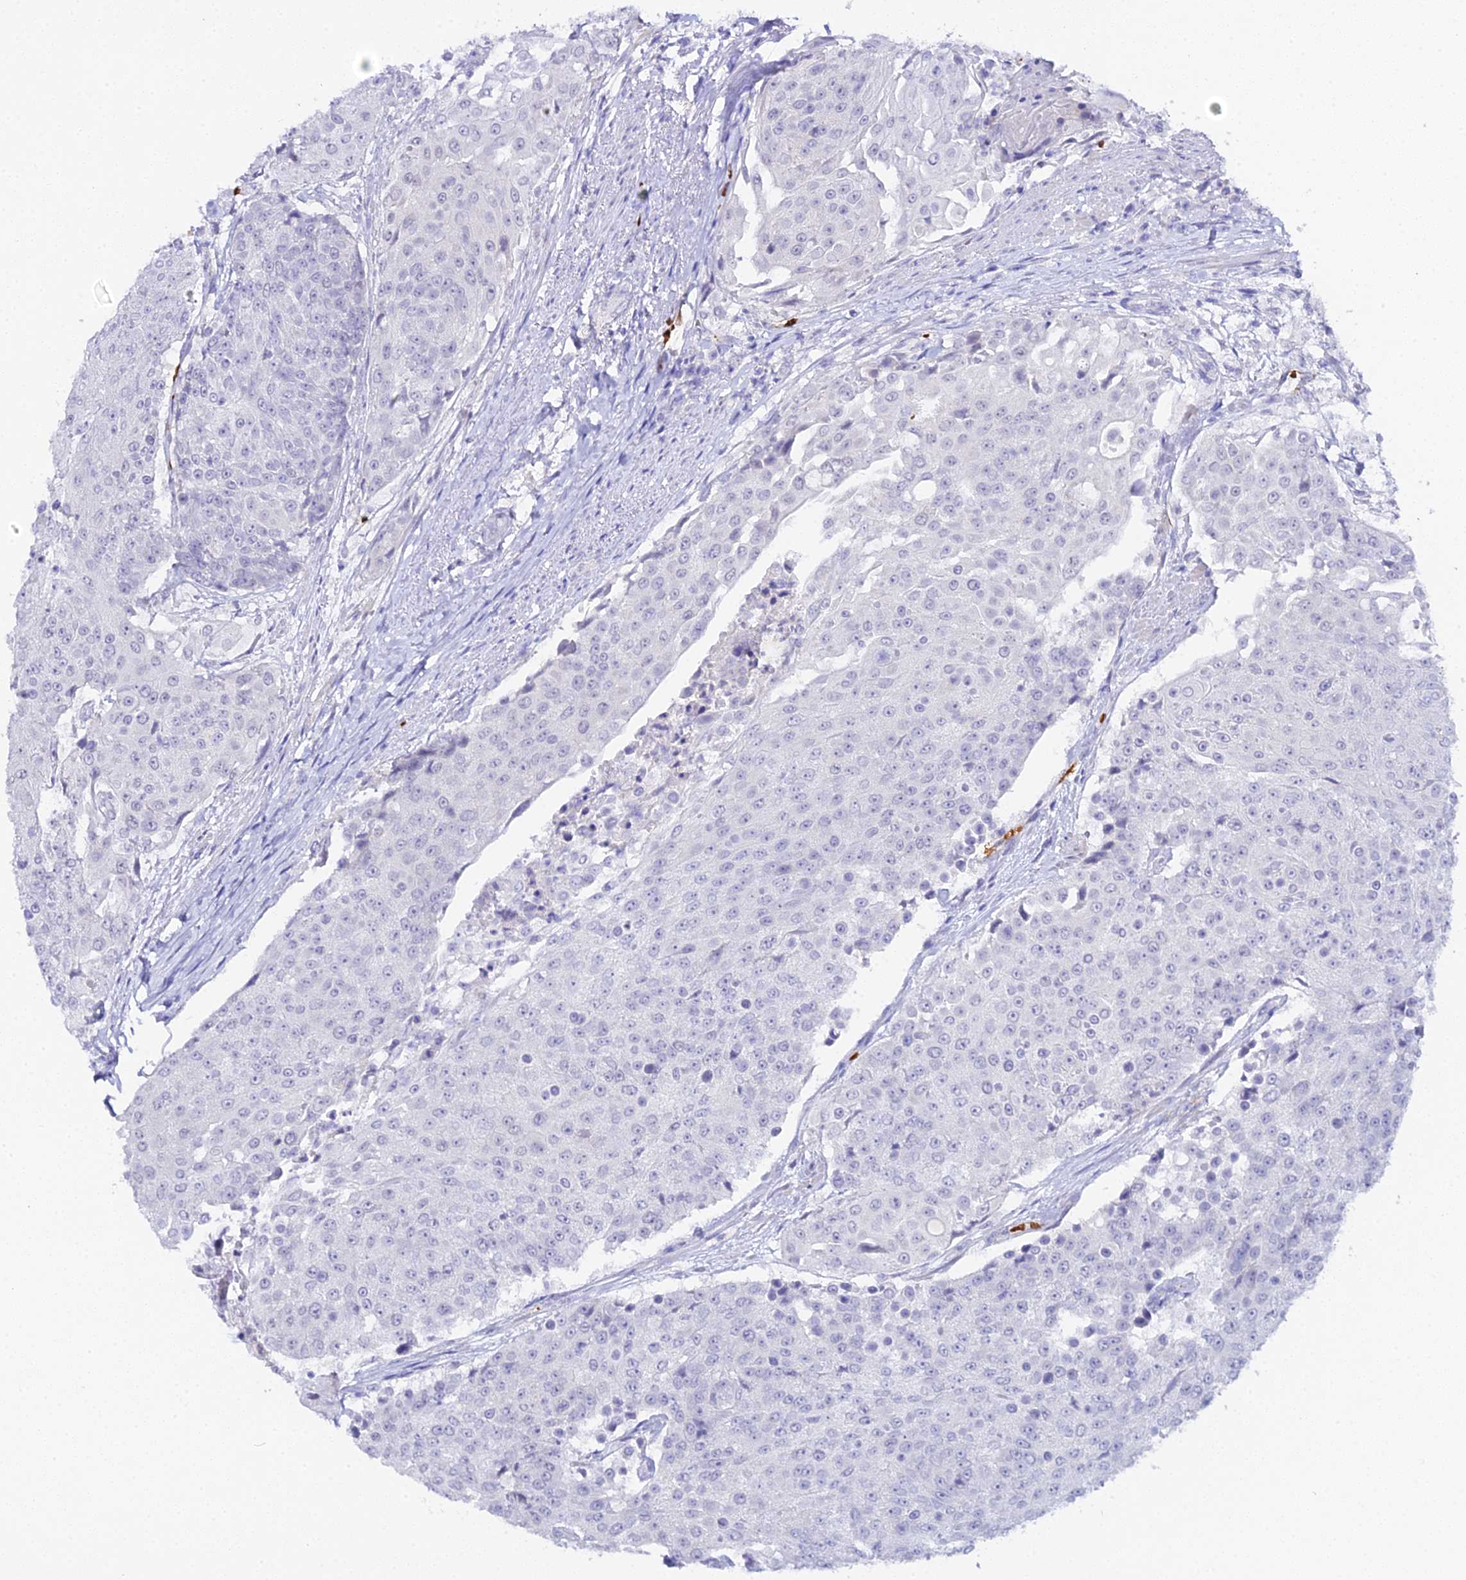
{"staining": {"intensity": "negative", "quantity": "none", "location": "none"}, "tissue": "urothelial cancer", "cell_type": "Tumor cells", "image_type": "cancer", "snomed": [{"axis": "morphology", "description": "Urothelial carcinoma, High grade"}, {"axis": "topography", "description": "Urinary bladder"}], "caption": "There is no significant expression in tumor cells of urothelial cancer.", "gene": "CFAP45", "patient": {"sex": "female", "age": 63}}